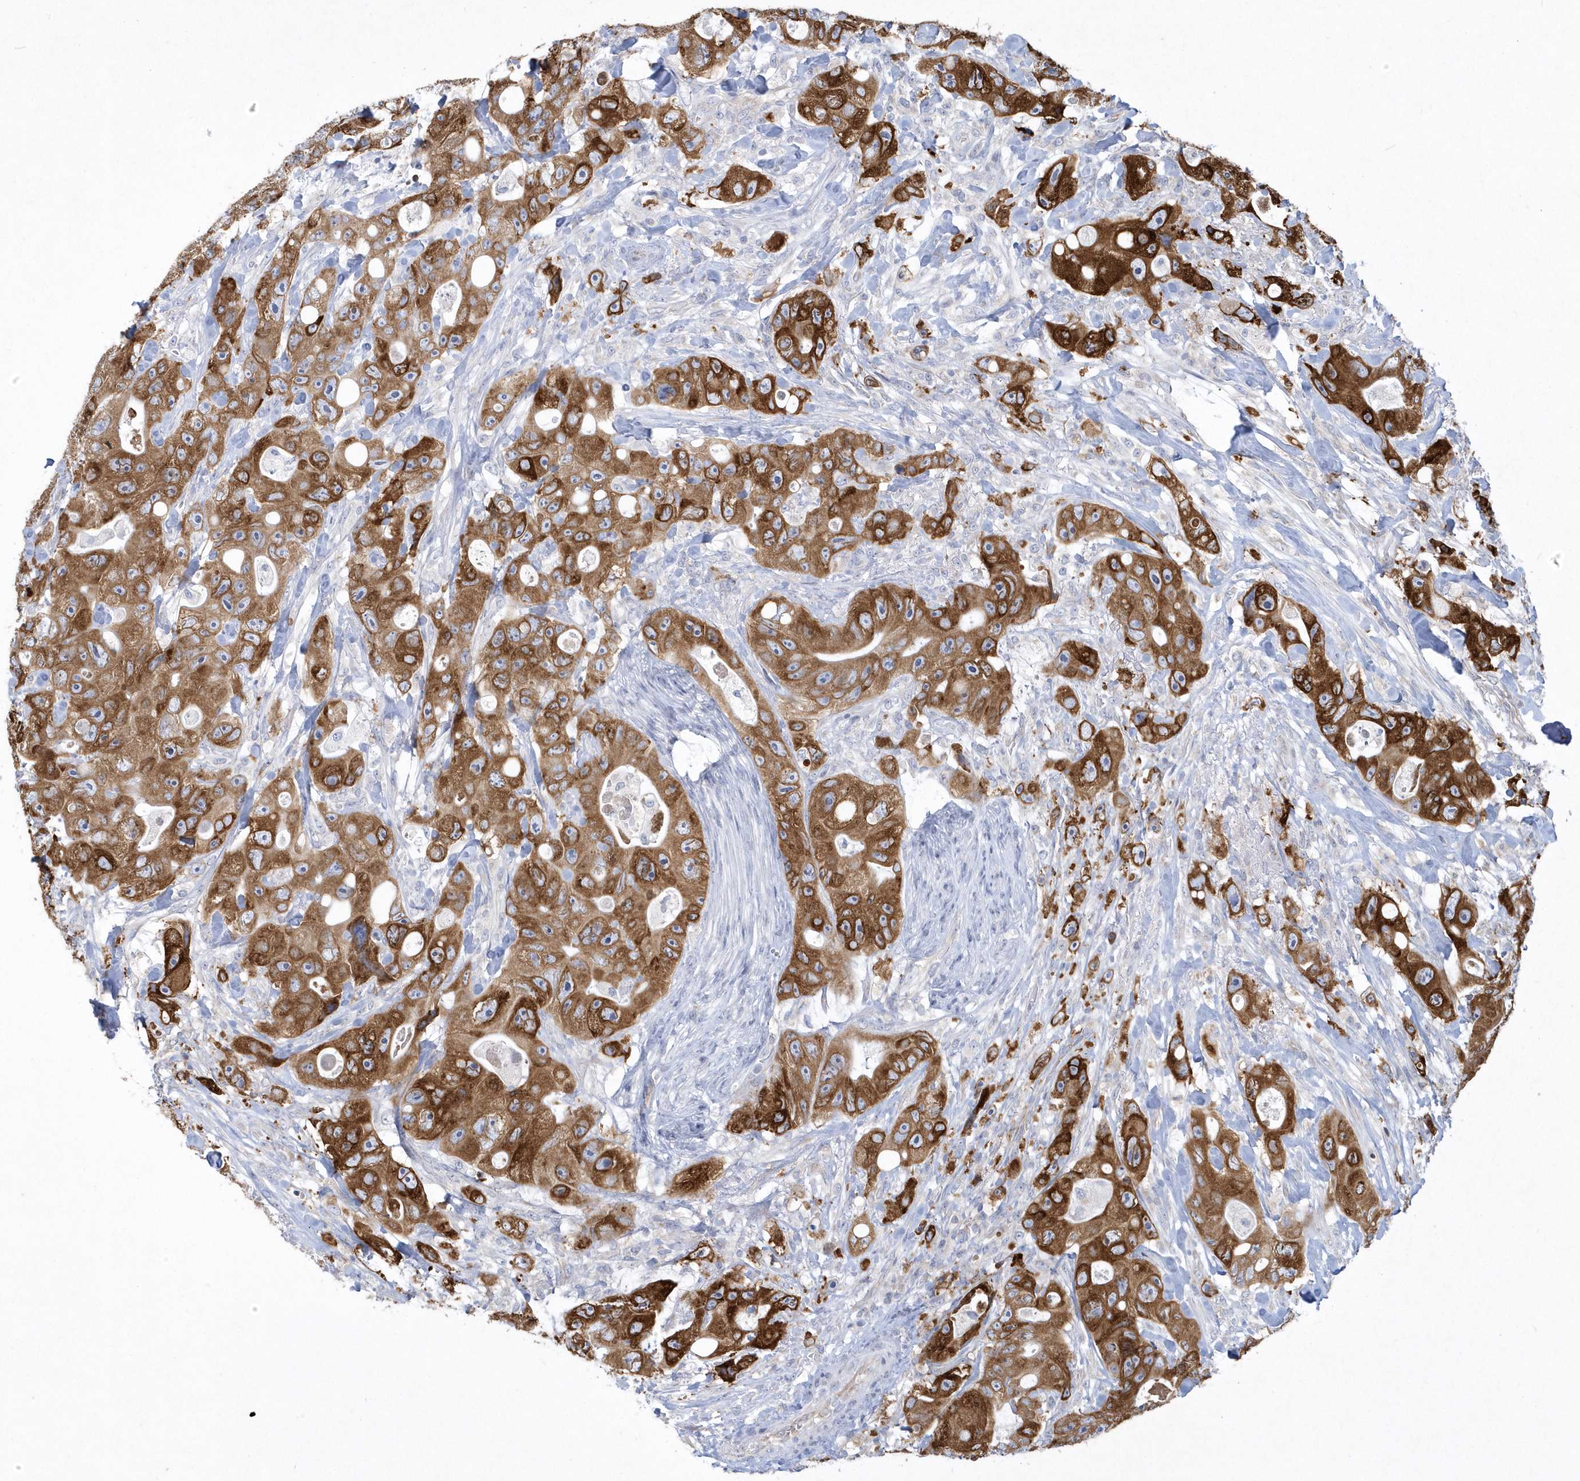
{"staining": {"intensity": "strong", "quantity": ">75%", "location": "cytoplasmic/membranous"}, "tissue": "colorectal cancer", "cell_type": "Tumor cells", "image_type": "cancer", "snomed": [{"axis": "morphology", "description": "Adenocarcinoma, NOS"}, {"axis": "topography", "description": "Colon"}], "caption": "High-power microscopy captured an IHC micrograph of colorectal cancer (adenocarcinoma), revealing strong cytoplasmic/membranous positivity in approximately >75% of tumor cells. (brown staining indicates protein expression, while blue staining denotes nuclei).", "gene": "DGAT1", "patient": {"sex": "female", "age": 46}}